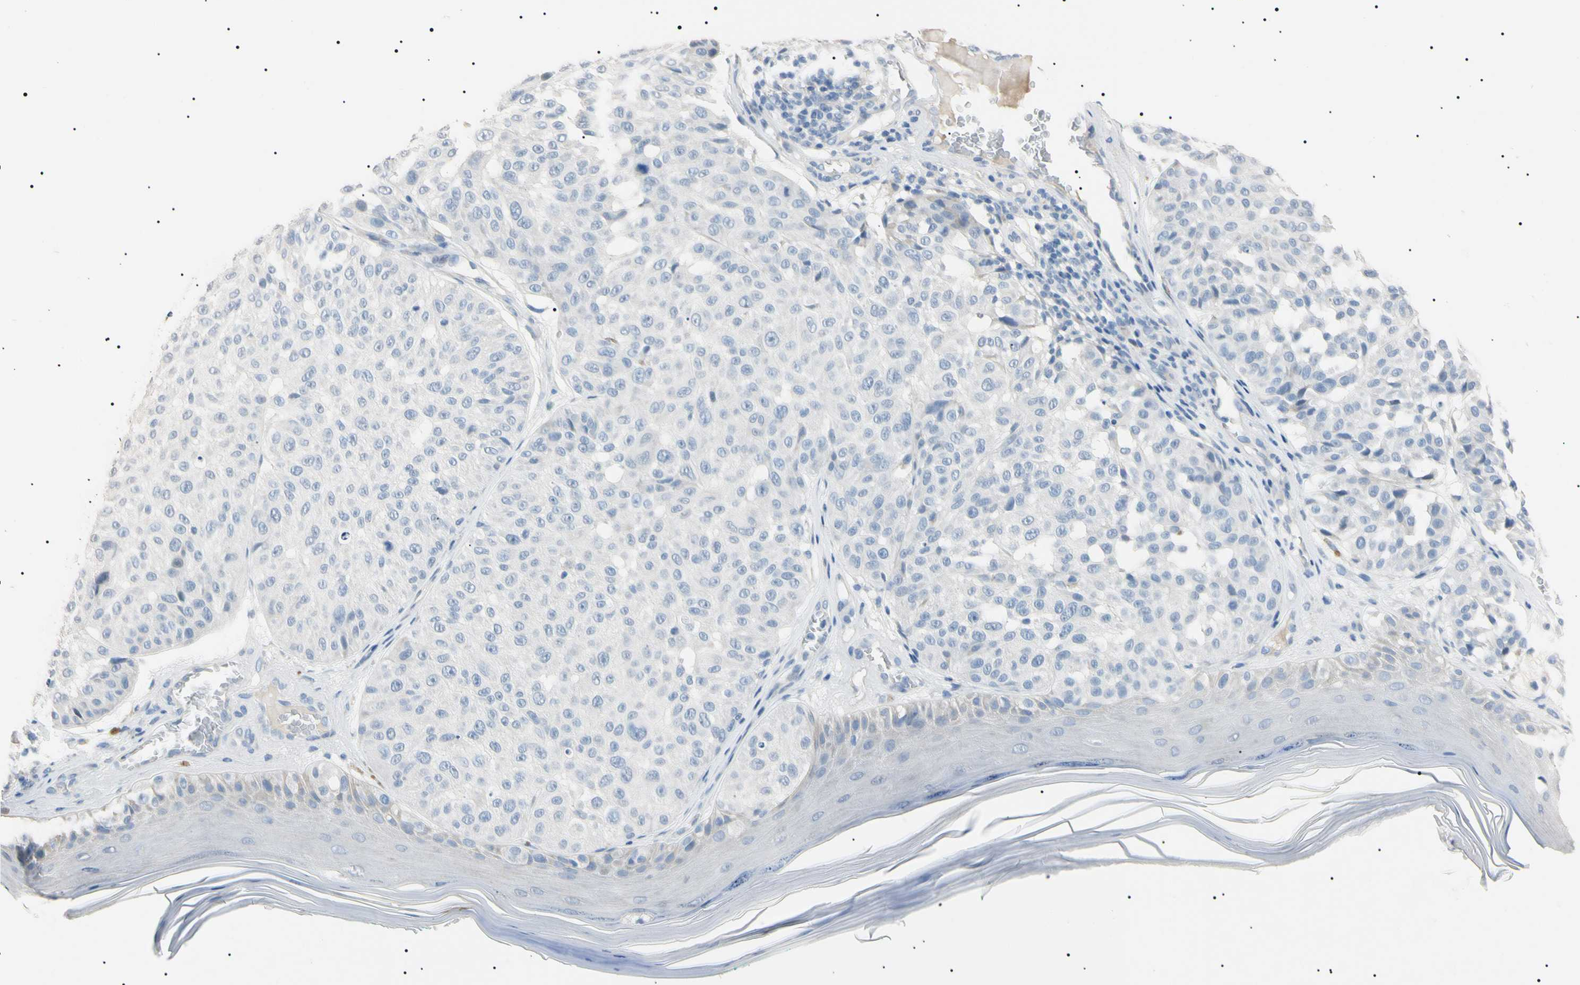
{"staining": {"intensity": "negative", "quantity": "none", "location": "none"}, "tissue": "melanoma", "cell_type": "Tumor cells", "image_type": "cancer", "snomed": [{"axis": "morphology", "description": "Malignant melanoma, NOS"}, {"axis": "topography", "description": "Skin"}], "caption": "Image shows no significant protein positivity in tumor cells of melanoma. (Brightfield microscopy of DAB (3,3'-diaminobenzidine) immunohistochemistry (IHC) at high magnification).", "gene": "CGB3", "patient": {"sex": "female", "age": 46}}